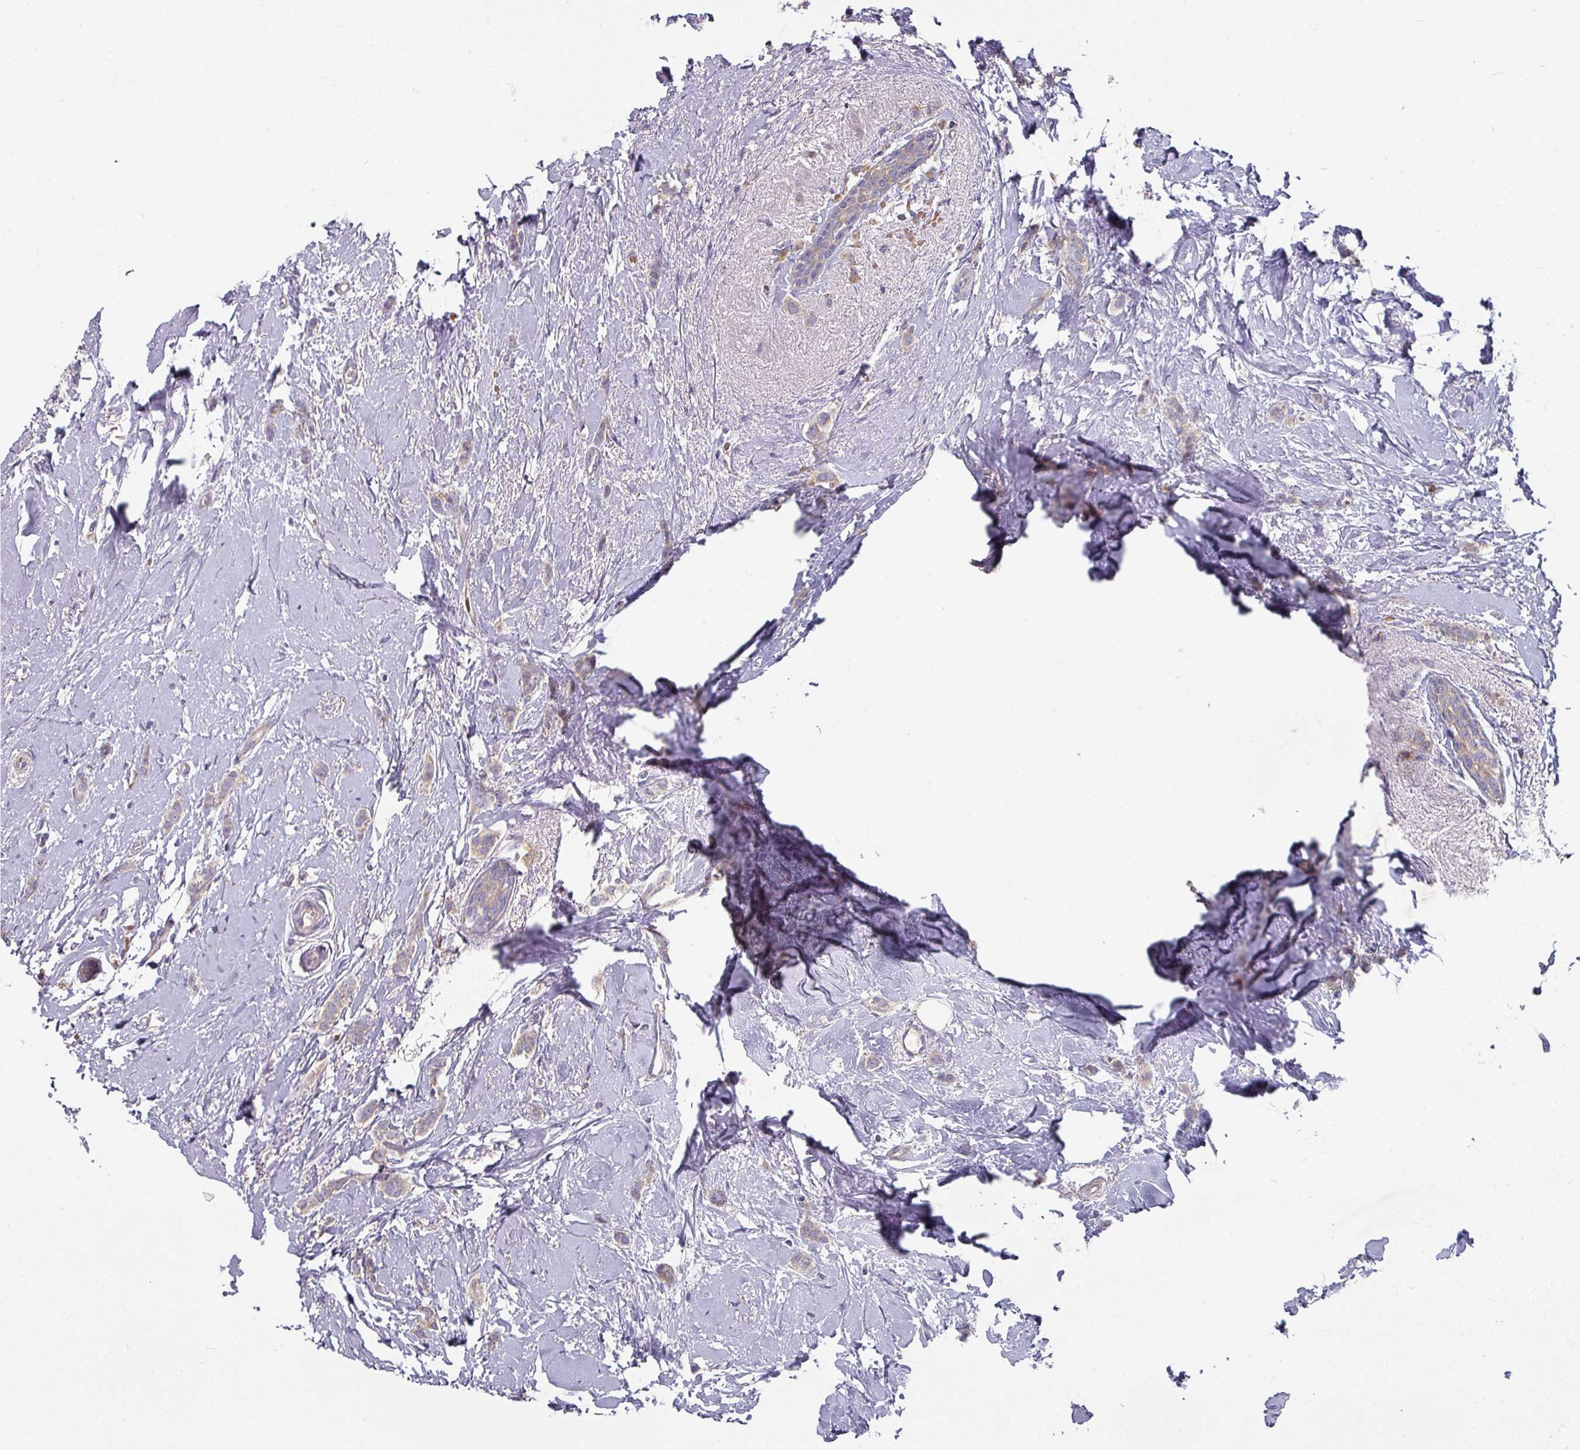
{"staining": {"intensity": "negative", "quantity": "none", "location": "none"}, "tissue": "breast cancer", "cell_type": "Tumor cells", "image_type": "cancer", "snomed": [{"axis": "morphology", "description": "Duct carcinoma"}, {"axis": "topography", "description": "Breast"}], "caption": "High magnification brightfield microscopy of intraductal carcinoma (breast) stained with DAB (brown) and counterstained with hematoxylin (blue): tumor cells show no significant staining.", "gene": "PYROXD2", "patient": {"sex": "female", "age": 72}}